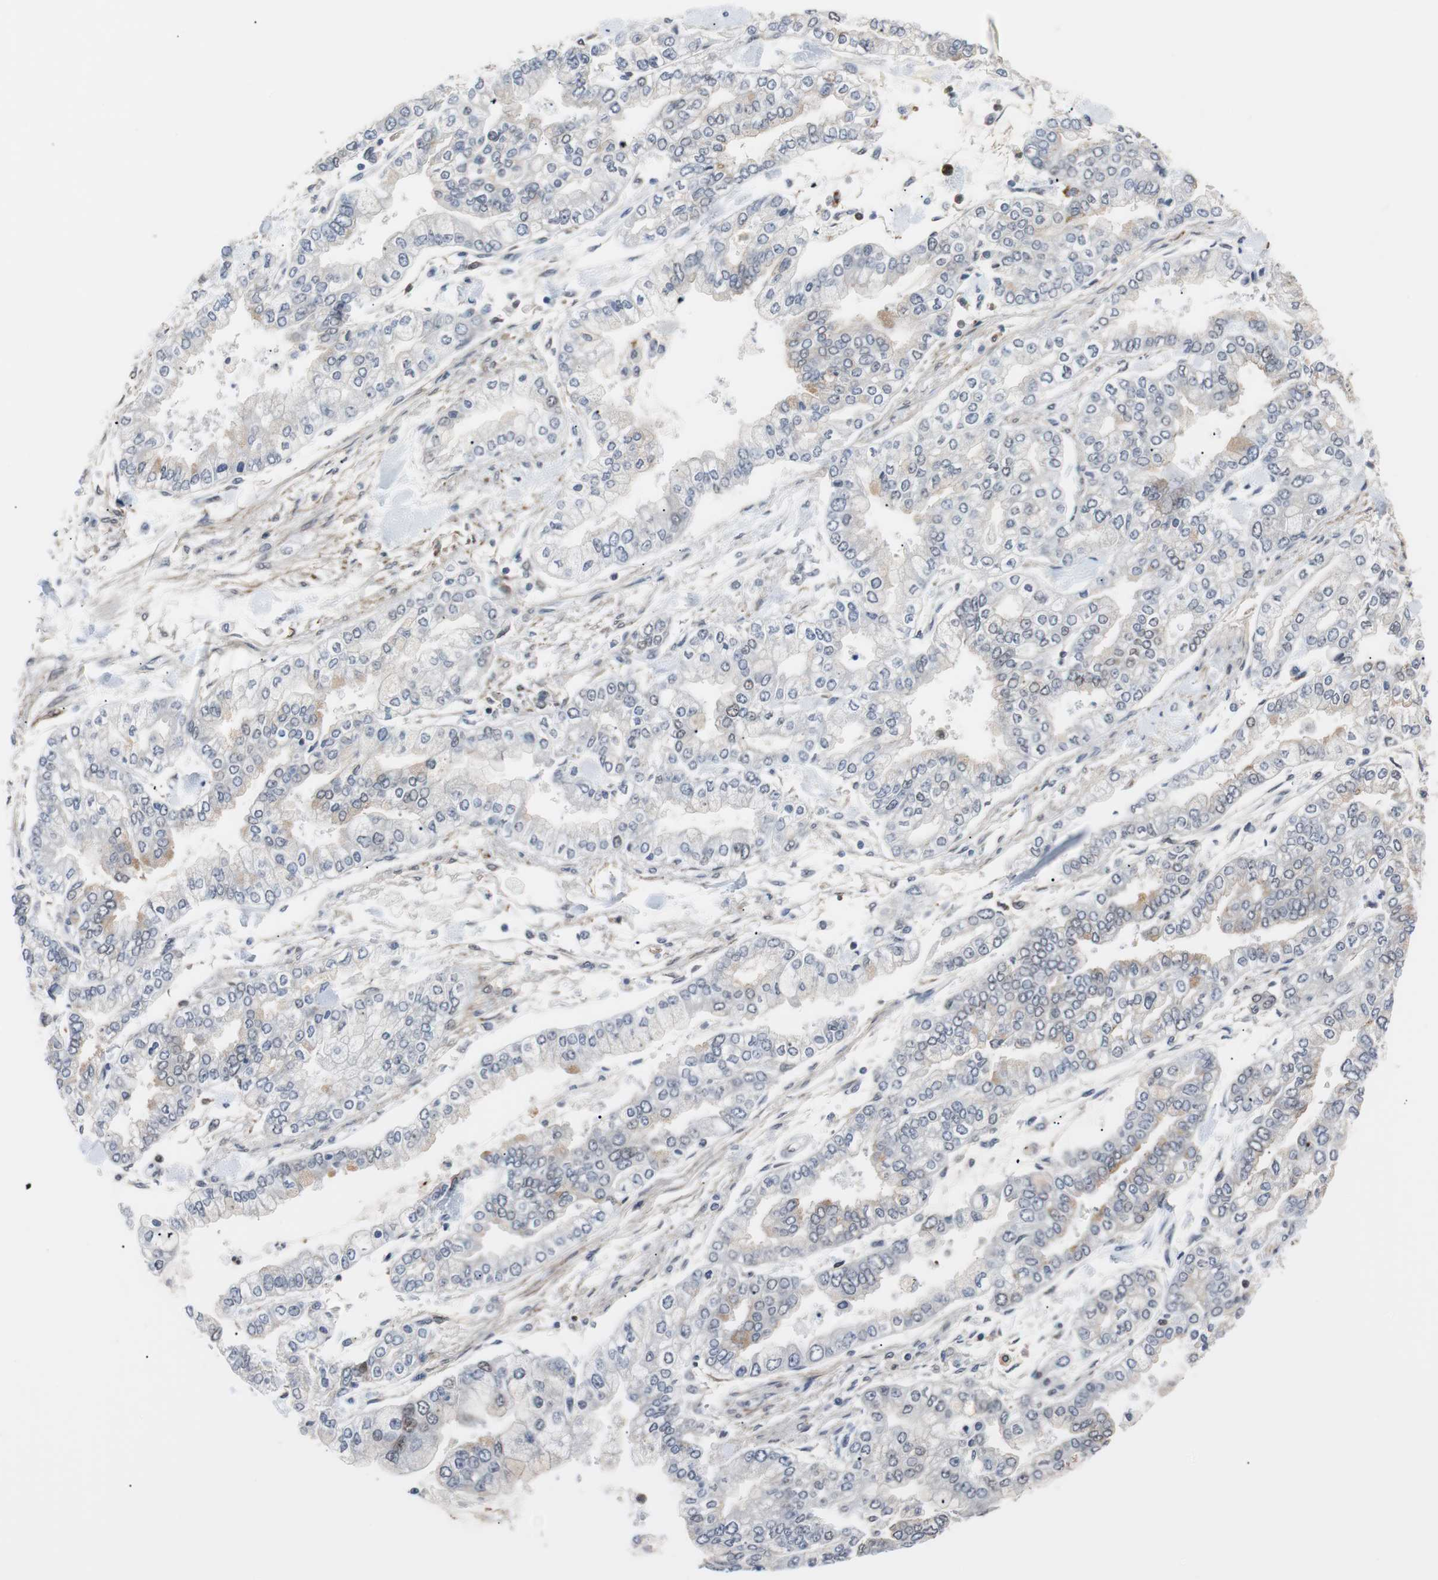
{"staining": {"intensity": "weak", "quantity": "<25%", "location": "cytoplasmic/membranous,nuclear"}, "tissue": "stomach cancer", "cell_type": "Tumor cells", "image_type": "cancer", "snomed": [{"axis": "morphology", "description": "Normal tissue, NOS"}, {"axis": "morphology", "description": "Adenocarcinoma, NOS"}, {"axis": "topography", "description": "Stomach, upper"}, {"axis": "topography", "description": "Stomach"}], "caption": "An immunohistochemistry (IHC) micrograph of stomach cancer (adenocarcinoma) is shown. There is no staining in tumor cells of stomach cancer (adenocarcinoma).", "gene": "SIRT1", "patient": {"sex": "male", "age": 76}}